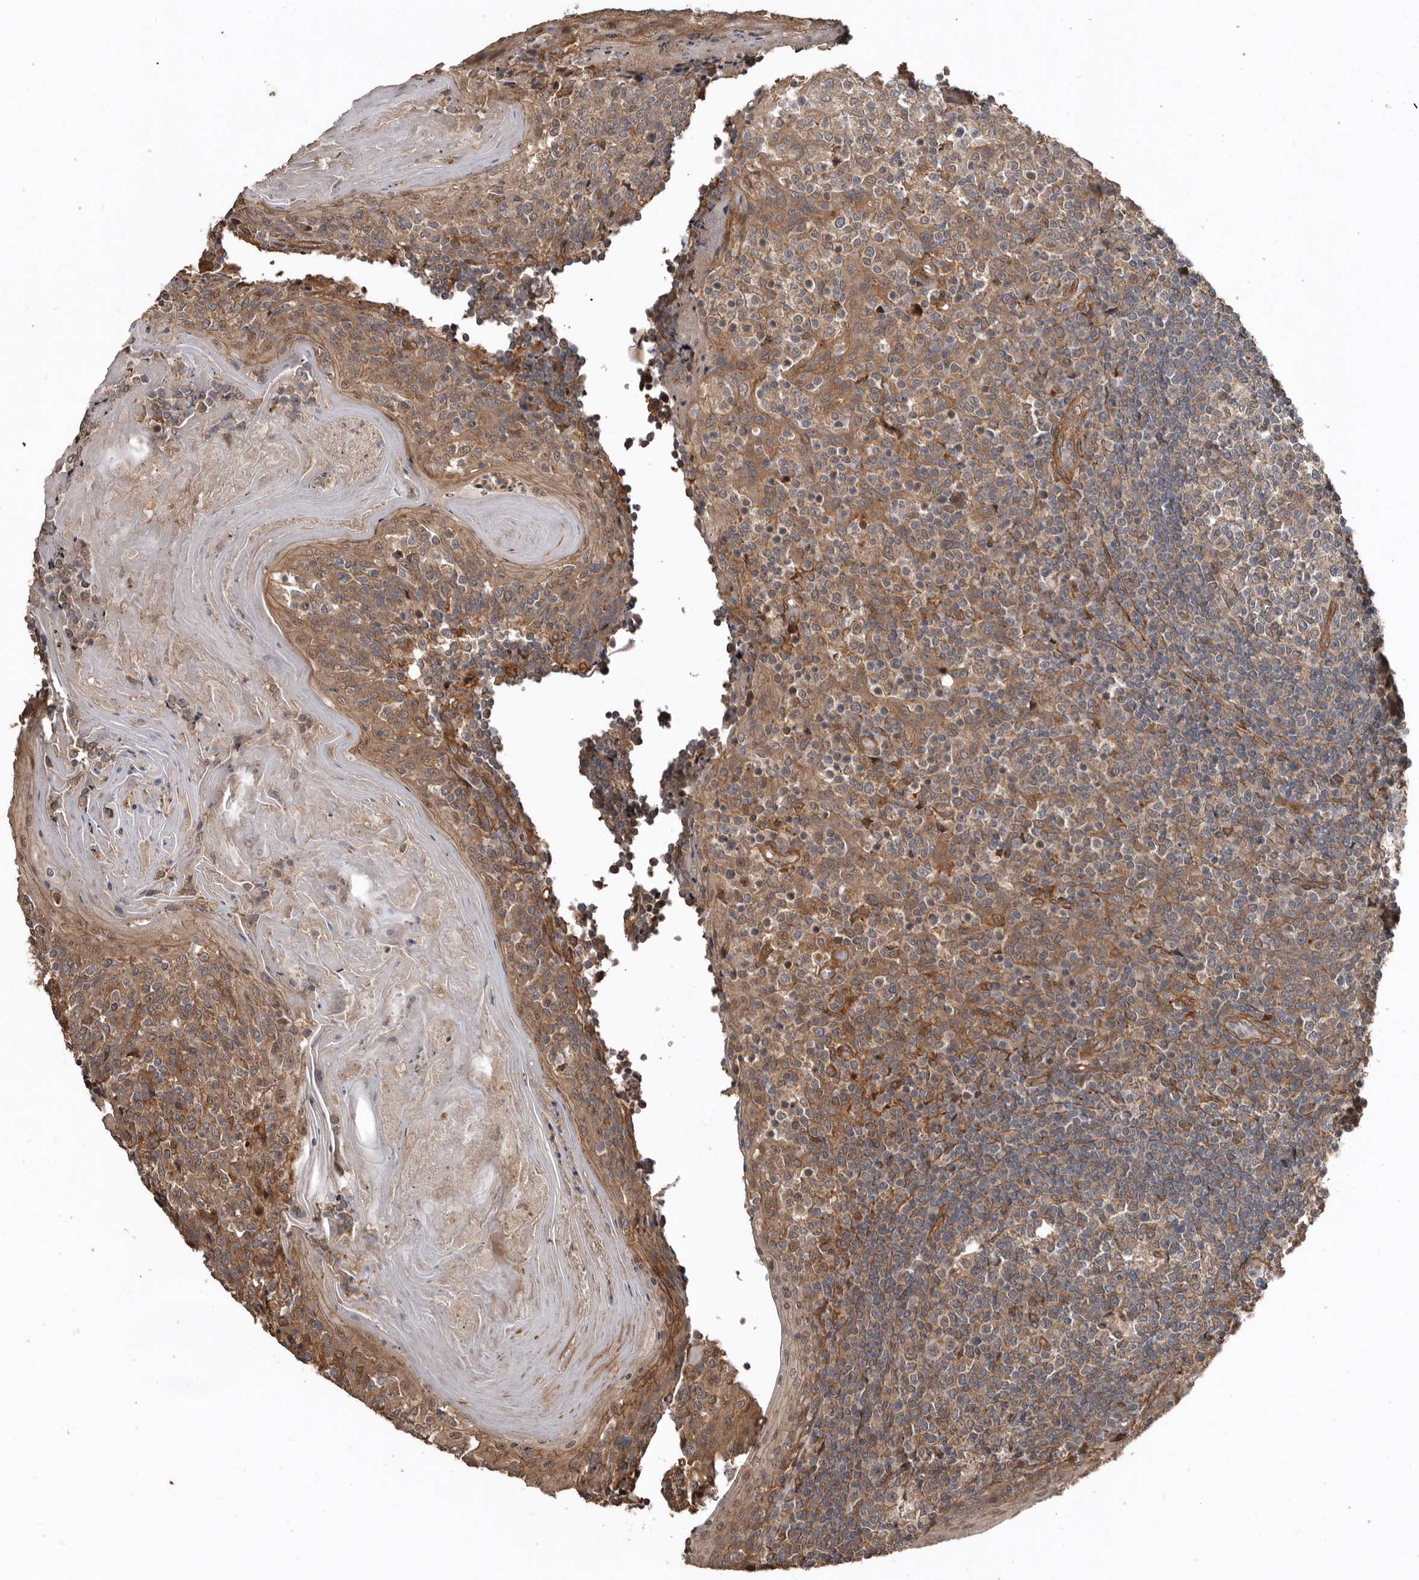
{"staining": {"intensity": "weak", "quantity": ">75%", "location": "cytoplasmic/membranous"}, "tissue": "tonsil", "cell_type": "Germinal center cells", "image_type": "normal", "snomed": [{"axis": "morphology", "description": "Normal tissue, NOS"}, {"axis": "topography", "description": "Tonsil"}], "caption": "Normal tonsil was stained to show a protein in brown. There is low levels of weak cytoplasmic/membranous staining in about >75% of germinal center cells. Immunohistochemistry (ihc) stains the protein in brown and the nuclei are stained blue.", "gene": "EXOC3L1", "patient": {"sex": "female", "age": 19}}